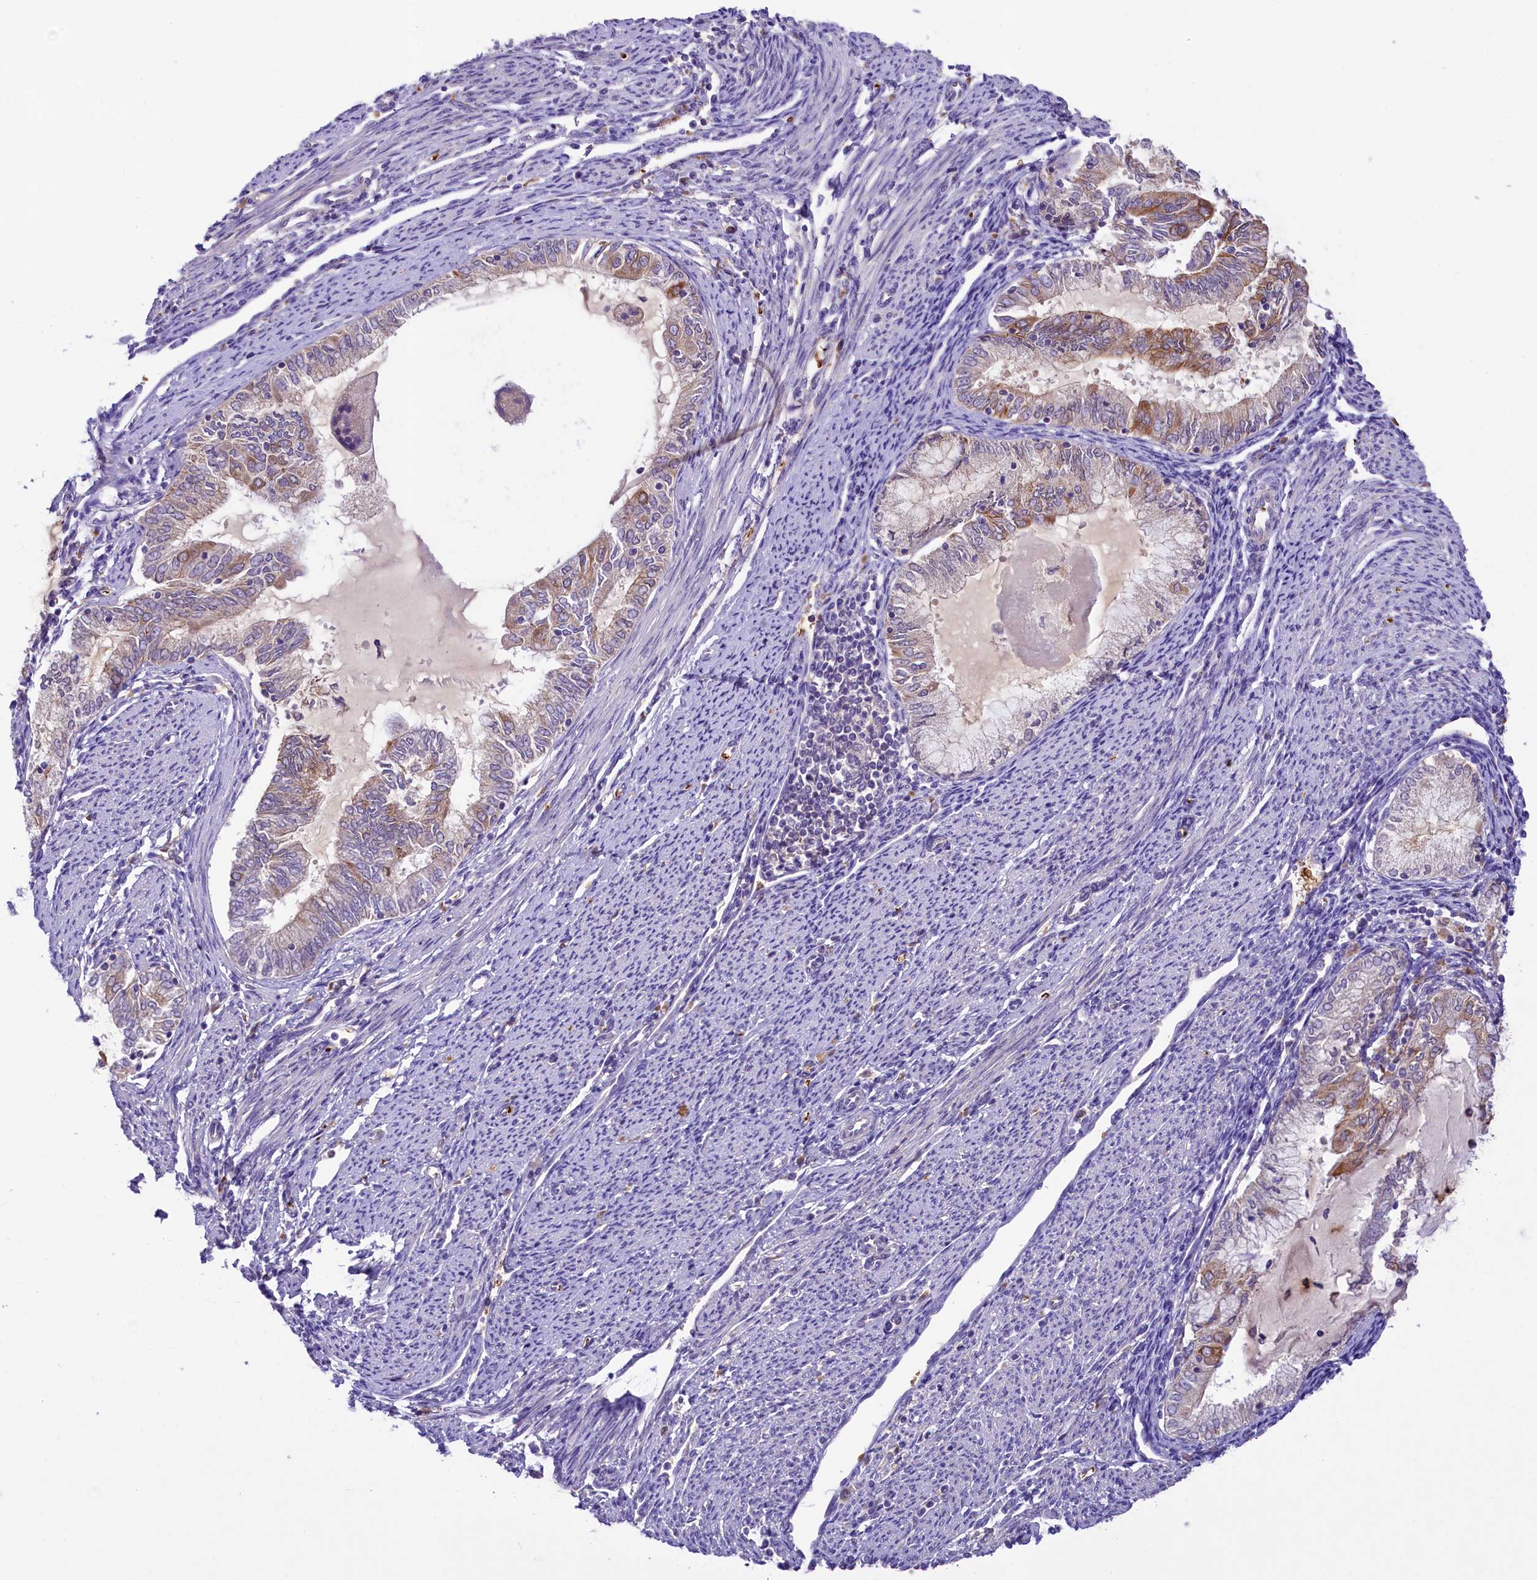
{"staining": {"intensity": "moderate", "quantity": "<25%", "location": "cytoplasmic/membranous"}, "tissue": "endometrial cancer", "cell_type": "Tumor cells", "image_type": "cancer", "snomed": [{"axis": "morphology", "description": "Adenocarcinoma, NOS"}, {"axis": "topography", "description": "Endometrium"}], "caption": "IHC image of adenocarcinoma (endometrial) stained for a protein (brown), which demonstrates low levels of moderate cytoplasmic/membranous expression in about <25% of tumor cells.", "gene": "LARP4", "patient": {"sex": "female", "age": 79}}